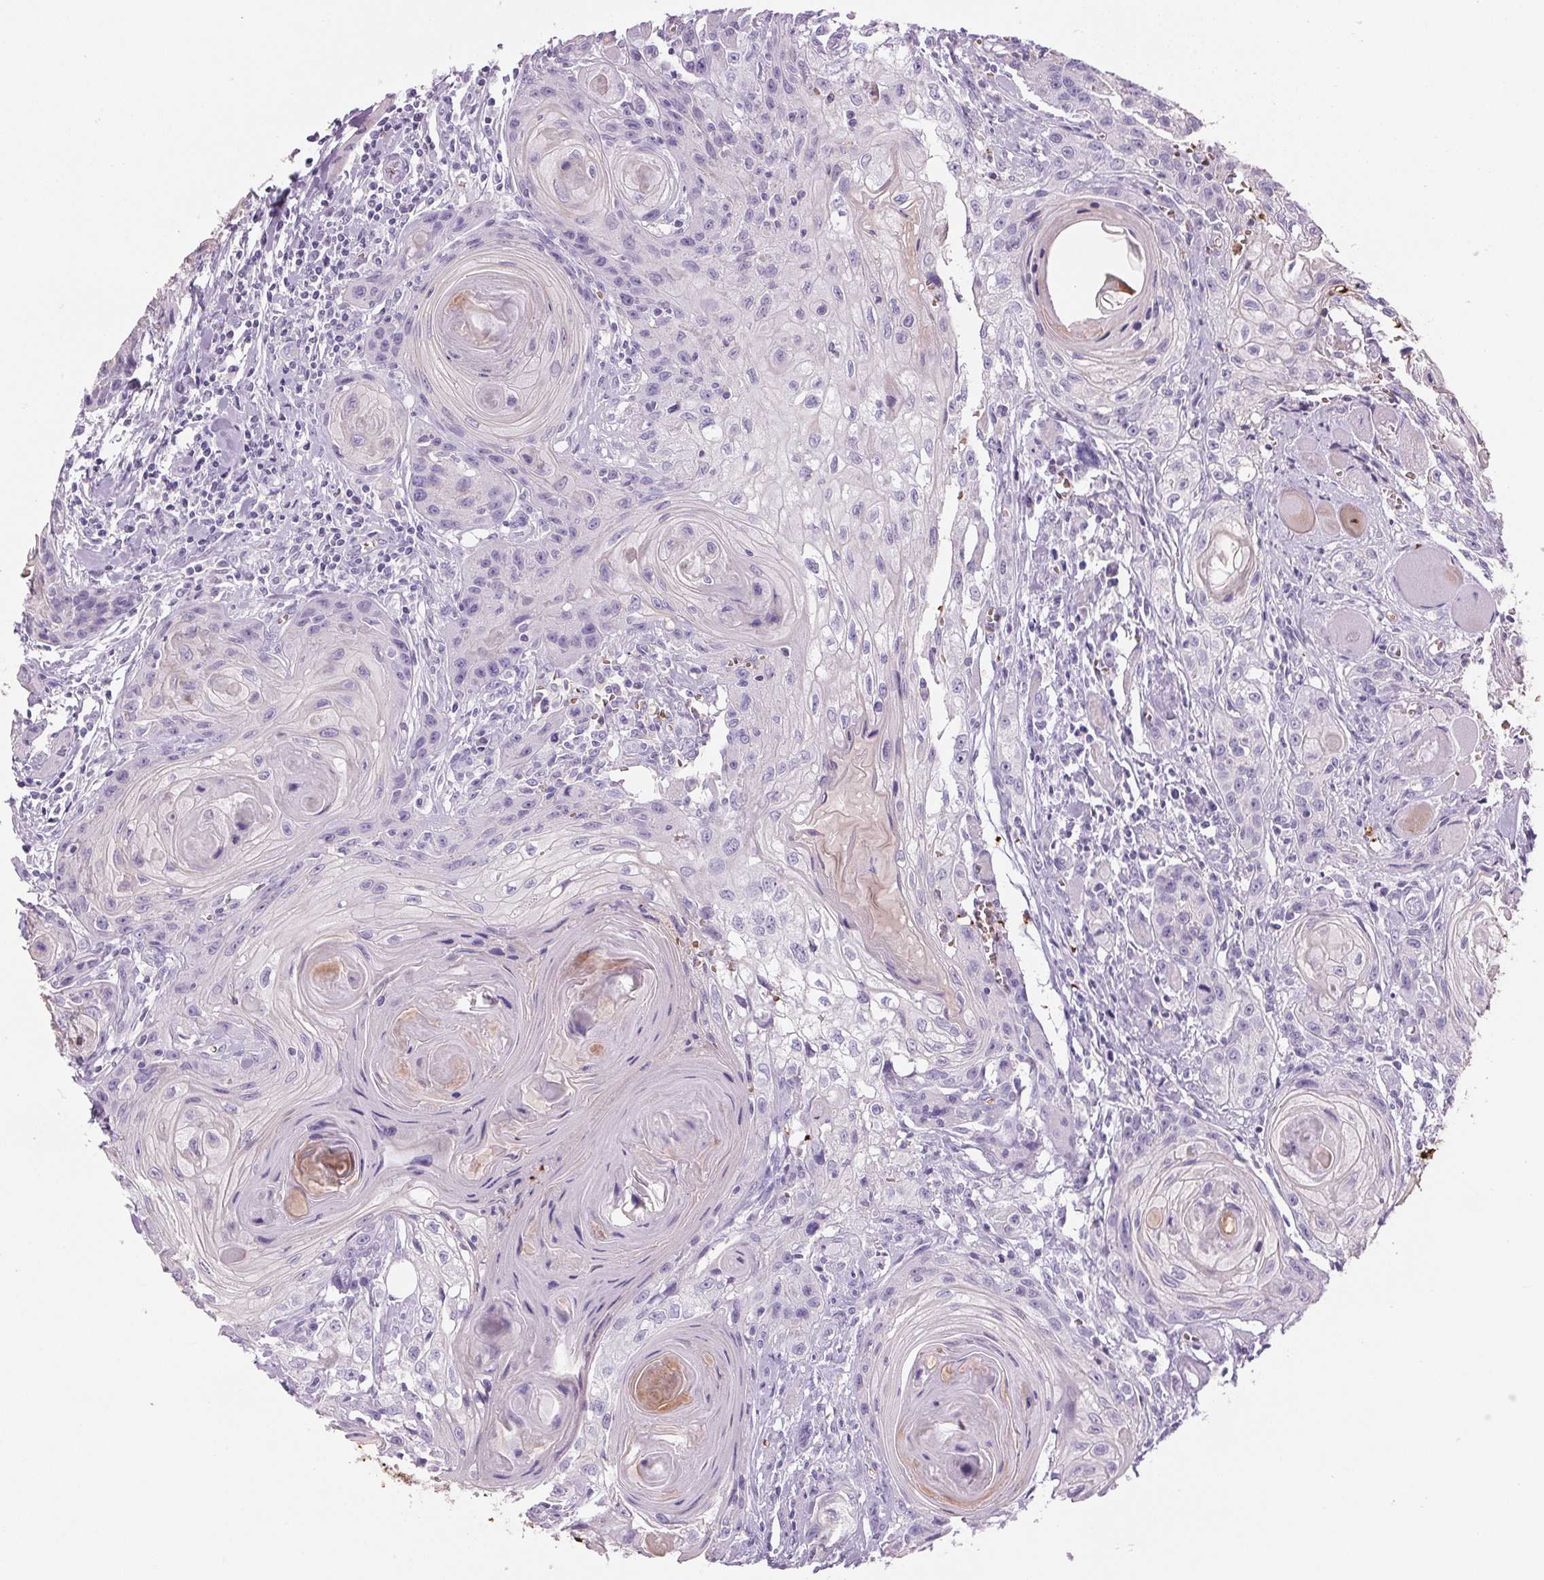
{"staining": {"intensity": "negative", "quantity": "none", "location": "none"}, "tissue": "head and neck cancer", "cell_type": "Tumor cells", "image_type": "cancer", "snomed": [{"axis": "morphology", "description": "Squamous cell carcinoma, NOS"}, {"axis": "topography", "description": "Oral tissue"}, {"axis": "topography", "description": "Head-Neck"}], "caption": "Tumor cells are negative for protein expression in human squamous cell carcinoma (head and neck).", "gene": "HBQ1", "patient": {"sex": "male", "age": 58}}